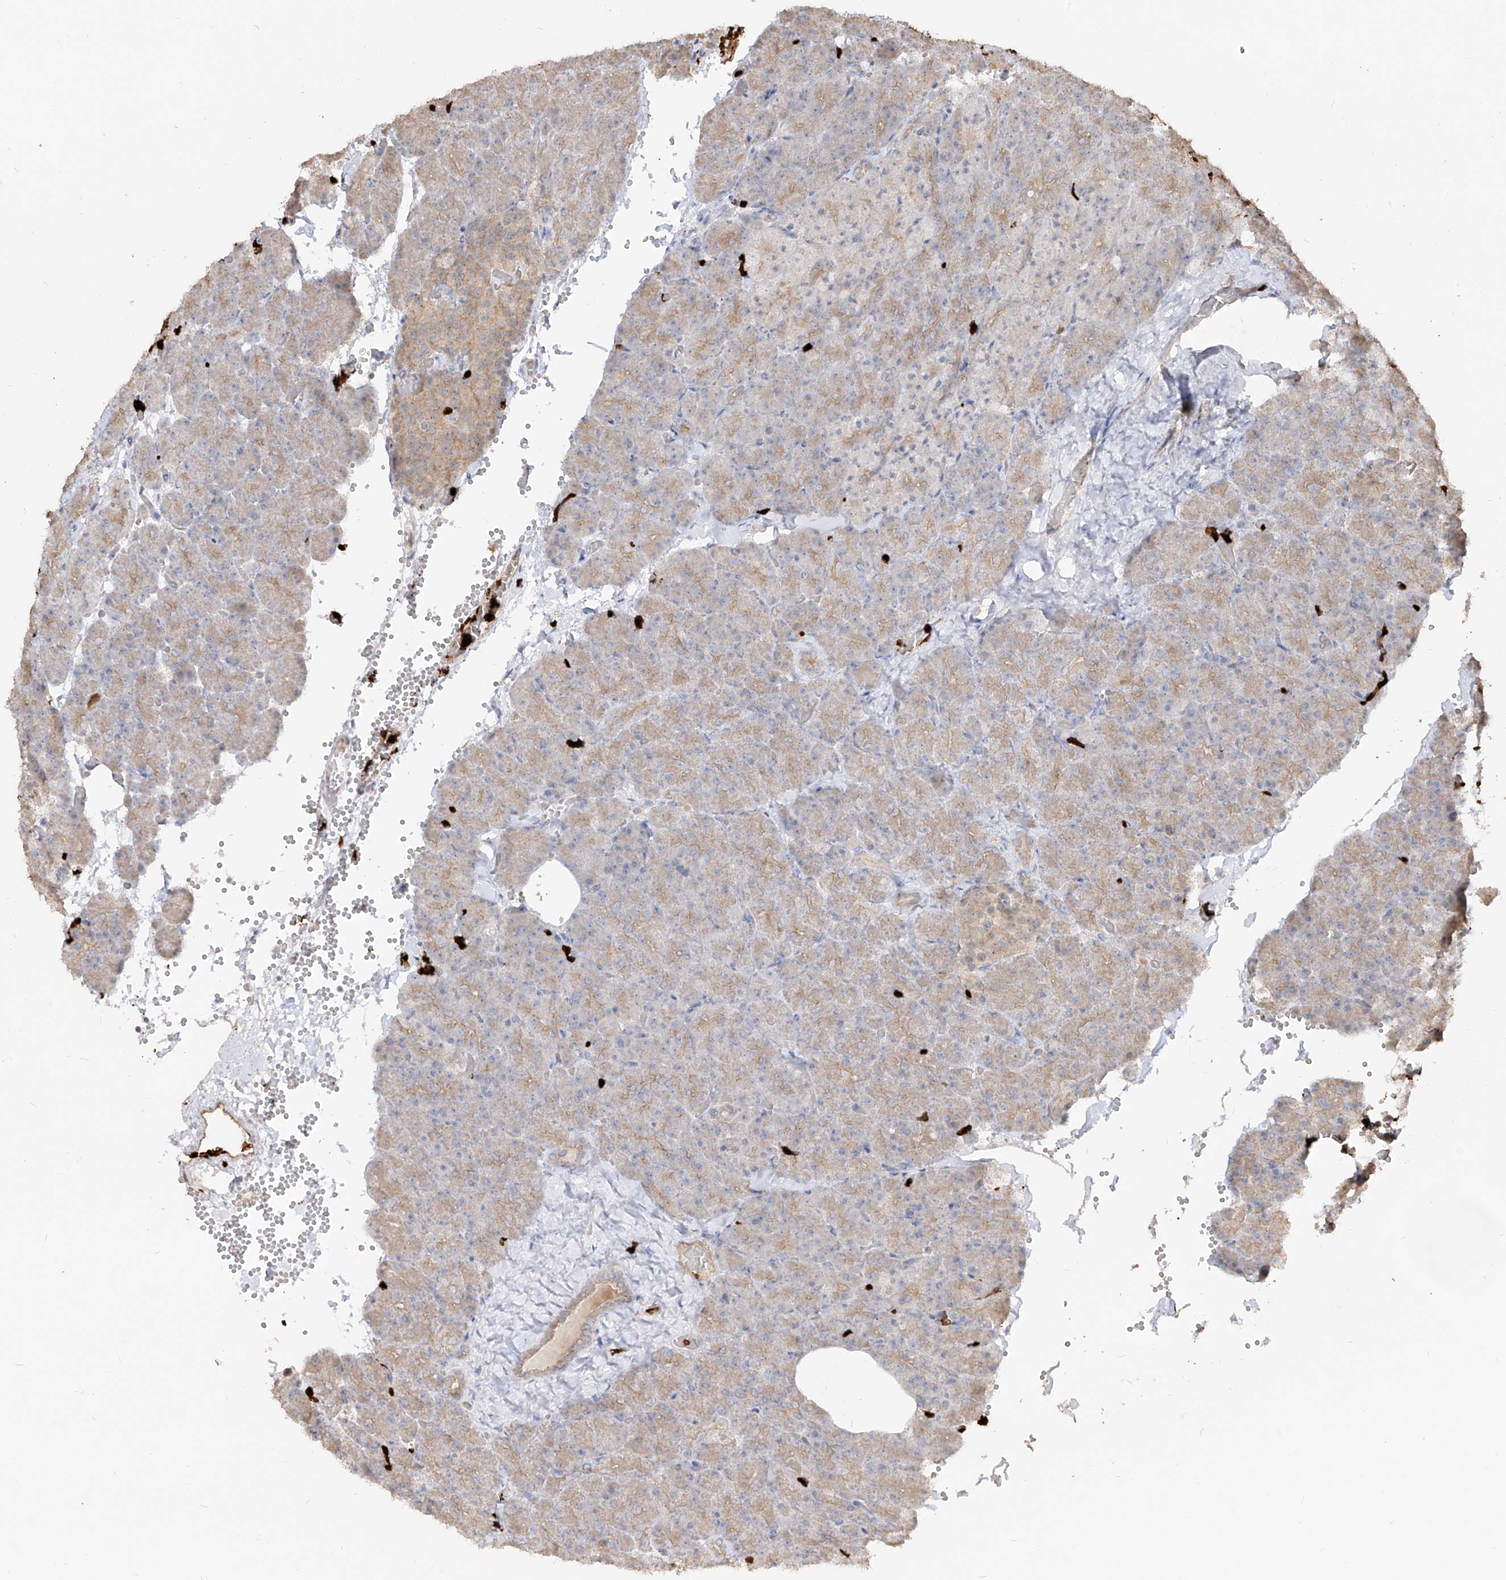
{"staining": {"intensity": "weak", "quantity": ">75%", "location": "cytoplasmic/membranous"}, "tissue": "pancreas", "cell_type": "Exocrine glandular cells", "image_type": "normal", "snomed": [{"axis": "morphology", "description": "Normal tissue, NOS"}, {"axis": "morphology", "description": "Carcinoid, malignant, NOS"}, {"axis": "topography", "description": "Pancreas"}], "caption": "Immunohistochemistry of benign human pancreas reveals low levels of weak cytoplasmic/membranous expression in approximately >75% of exocrine glandular cells.", "gene": "ZNF227", "patient": {"sex": "female", "age": 35}}